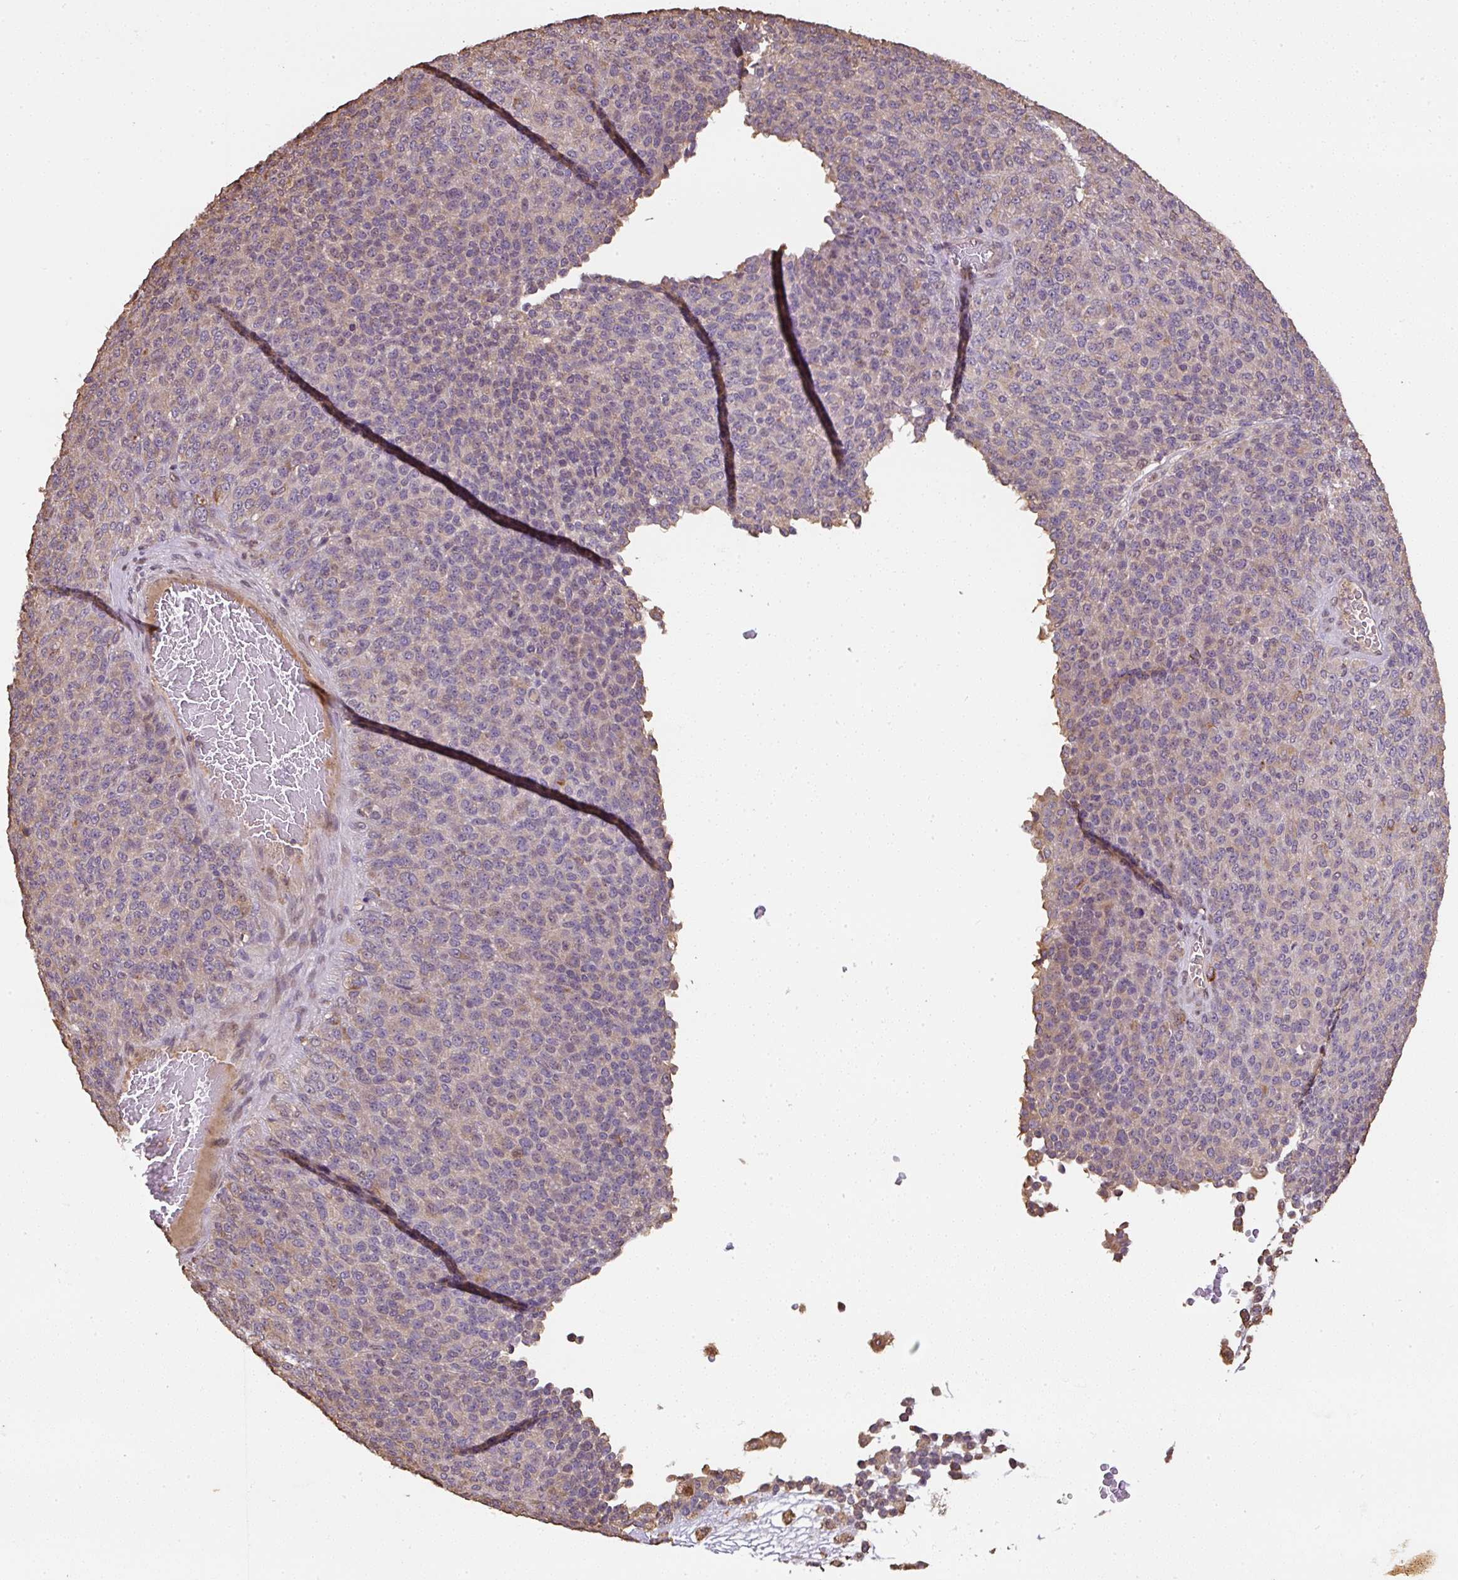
{"staining": {"intensity": "negative", "quantity": "none", "location": "none"}, "tissue": "melanoma", "cell_type": "Tumor cells", "image_type": "cancer", "snomed": [{"axis": "morphology", "description": "Malignant melanoma, Metastatic site"}, {"axis": "topography", "description": "Brain"}], "caption": "A high-resolution histopathology image shows immunohistochemistry staining of malignant melanoma (metastatic site), which reveals no significant positivity in tumor cells.", "gene": "TMEM170B", "patient": {"sex": "female", "age": 56}}